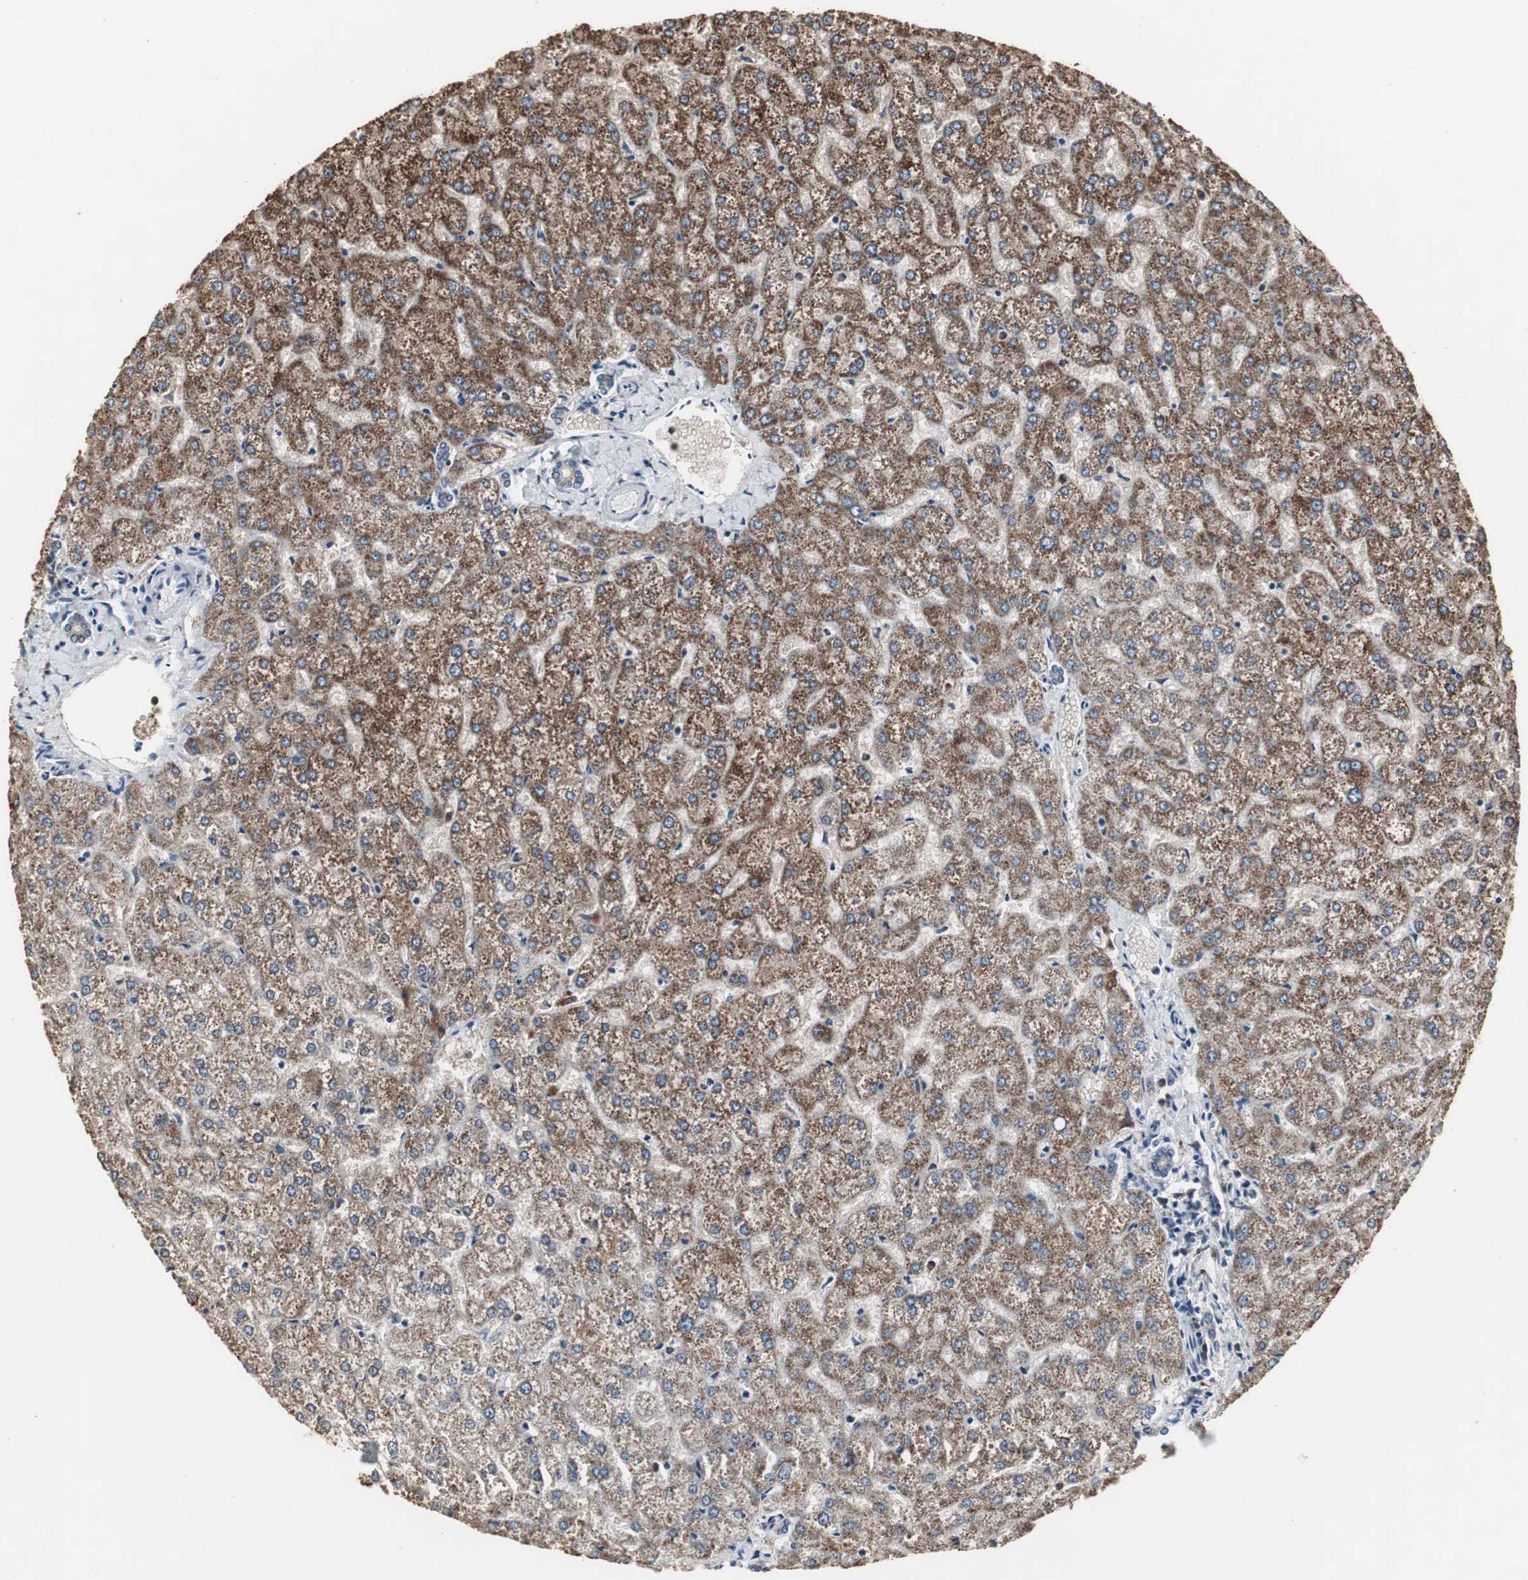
{"staining": {"intensity": "weak", "quantity": "25%-75%", "location": "cytoplasmic/membranous"}, "tissue": "liver", "cell_type": "Cholangiocytes", "image_type": "normal", "snomed": [{"axis": "morphology", "description": "Normal tissue, NOS"}, {"axis": "topography", "description": "Liver"}], "caption": "A brown stain highlights weak cytoplasmic/membranous positivity of a protein in cholangiocytes of normal liver.", "gene": "NCF2", "patient": {"sex": "female", "age": 32}}